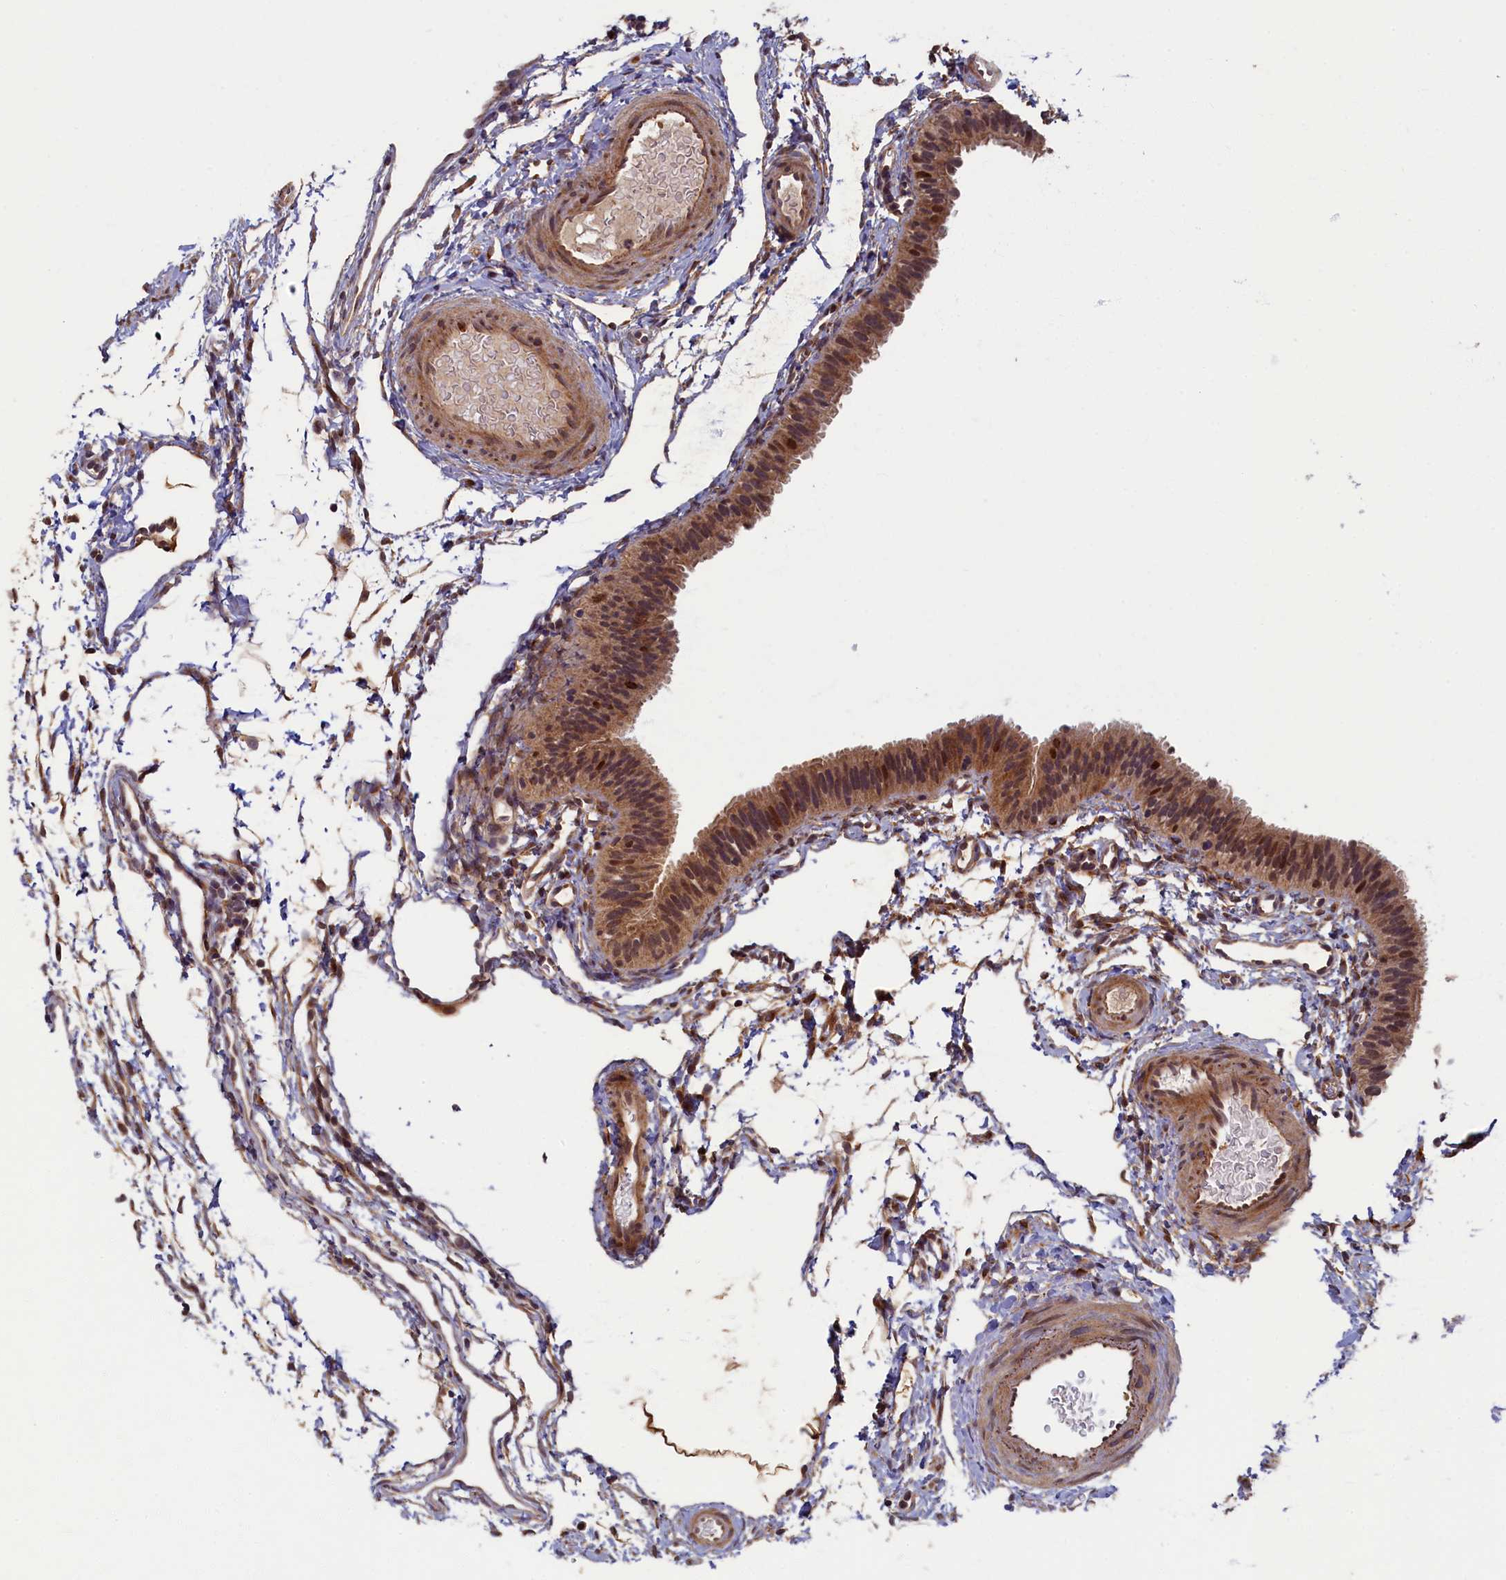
{"staining": {"intensity": "moderate", "quantity": ">75%", "location": "cytoplasmic/membranous,nuclear"}, "tissue": "fallopian tube", "cell_type": "Glandular cells", "image_type": "normal", "snomed": [{"axis": "morphology", "description": "Normal tissue, NOS"}, {"axis": "topography", "description": "Fallopian tube"}], "caption": "Protein staining displays moderate cytoplasmic/membranous,nuclear staining in approximately >75% of glandular cells in normal fallopian tube.", "gene": "BRCA1", "patient": {"sex": "female", "age": 35}}